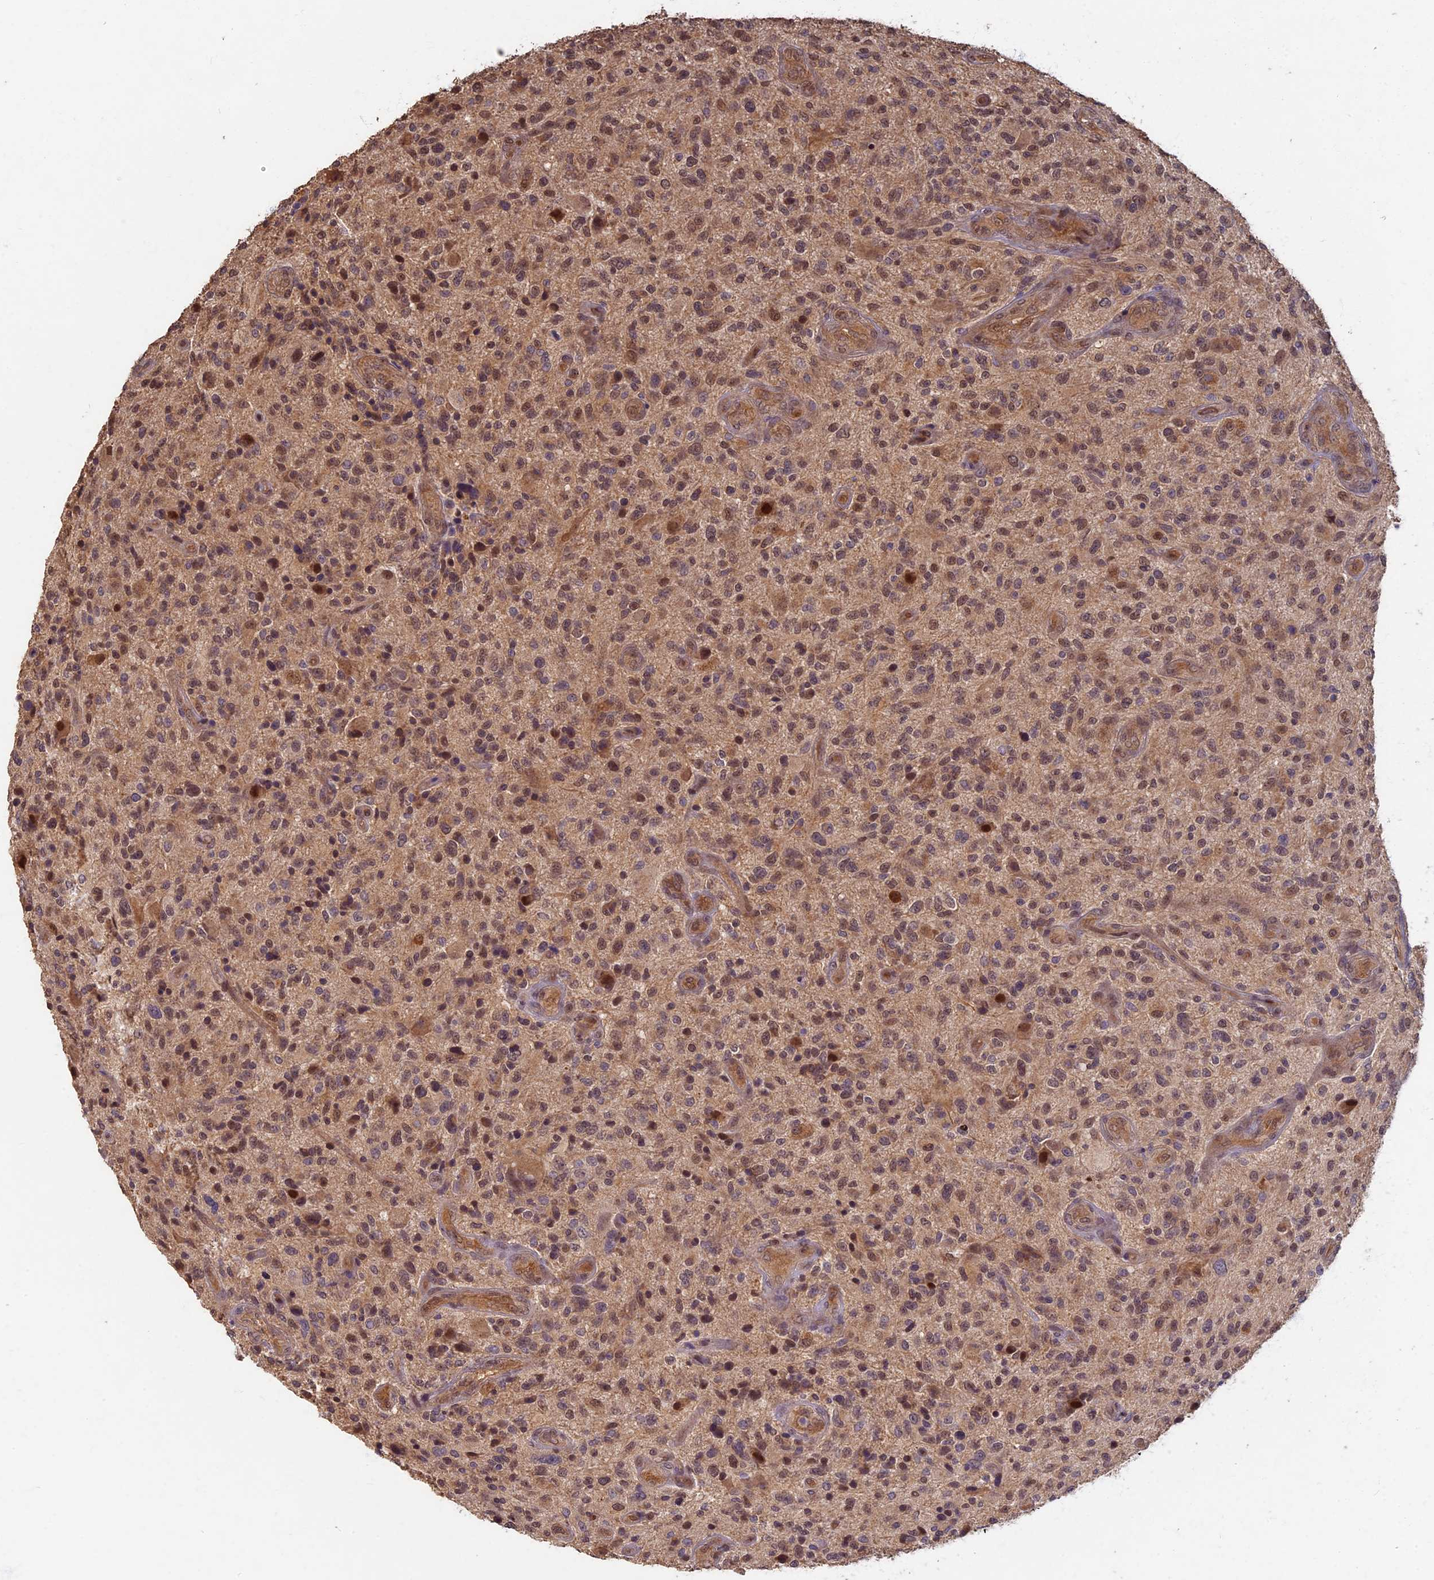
{"staining": {"intensity": "moderate", "quantity": "25%-75%", "location": "nuclear"}, "tissue": "glioma", "cell_type": "Tumor cells", "image_type": "cancer", "snomed": [{"axis": "morphology", "description": "Glioma, malignant, High grade"}, {"axis": "topography", "description": "Brain"}], "caption": "Malignant glioma (high-grade) tissue reveals moderate nuclear positivity in approximately 25%-75% of tumor cells, visualized by immunohistochemistry. (DAB IHC with brightfield microscopy, high magnification).", "gene": "RSPH3", "patient": {"sex": "male", "age": 47}}